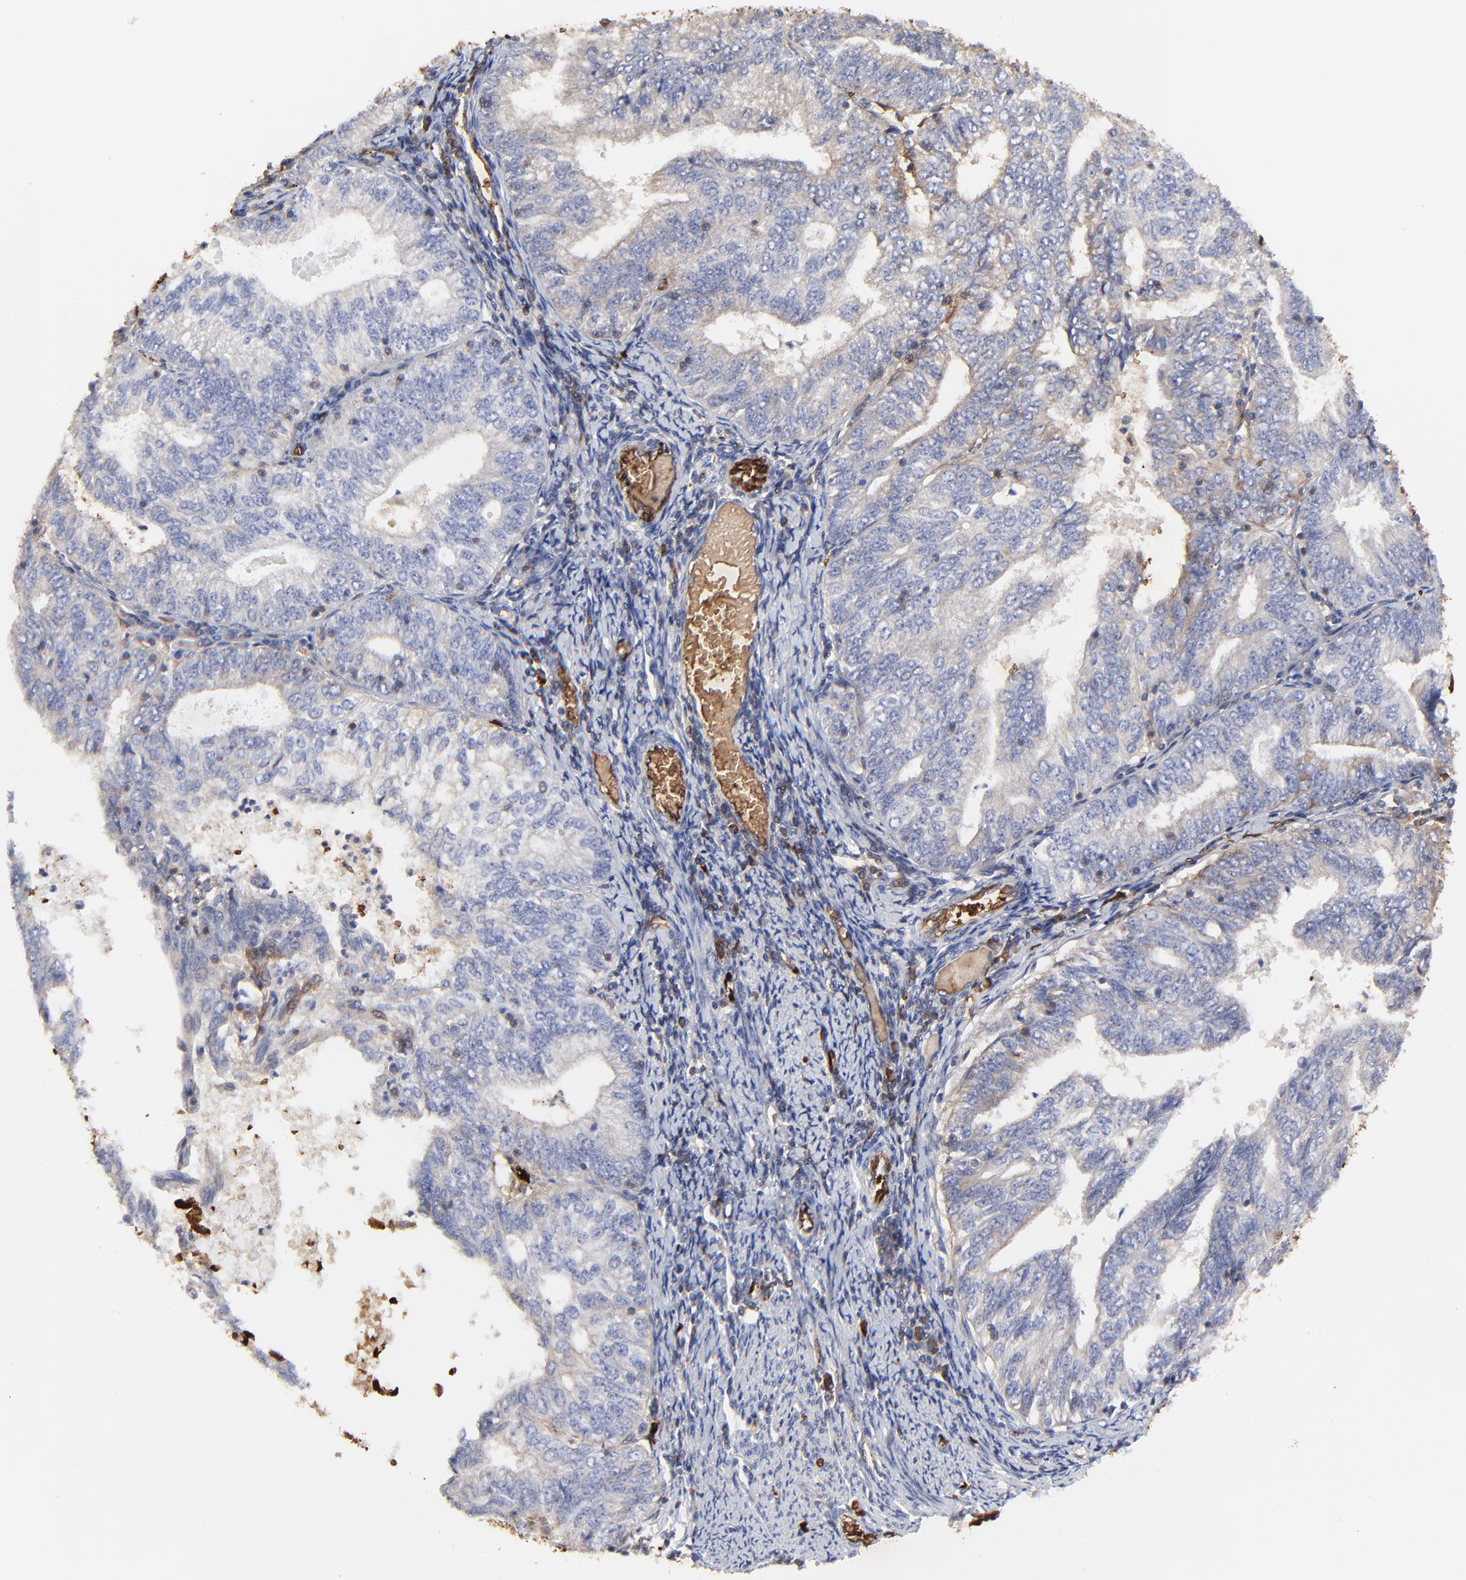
{"staining": {"intensity": "weak", "quantity": "<25%", "location": "cytoplasmic/membranous"}, "tissue": "endometrial cancer", "cell_type": "Tumor cells", "image_type": "cancer", "snomed": [{"axis": "morphology", "description": "Adenocarcinoma, NOS"}, {"axis": "topography", "description": "Endometrium"}], "caption": "Photomicrograph shows no significant protein positivity in tumor cells of adenocarcinoma (endometrial). The staining was performed using DAB (3,3'-diaminobenzidine) to visualize the protein expression in brown, while the nuclei were stained in blue with hematoxylin (Magnification: 20x).", "gene": "PAG1", "patient": {"sex": "female", "age": 69}}